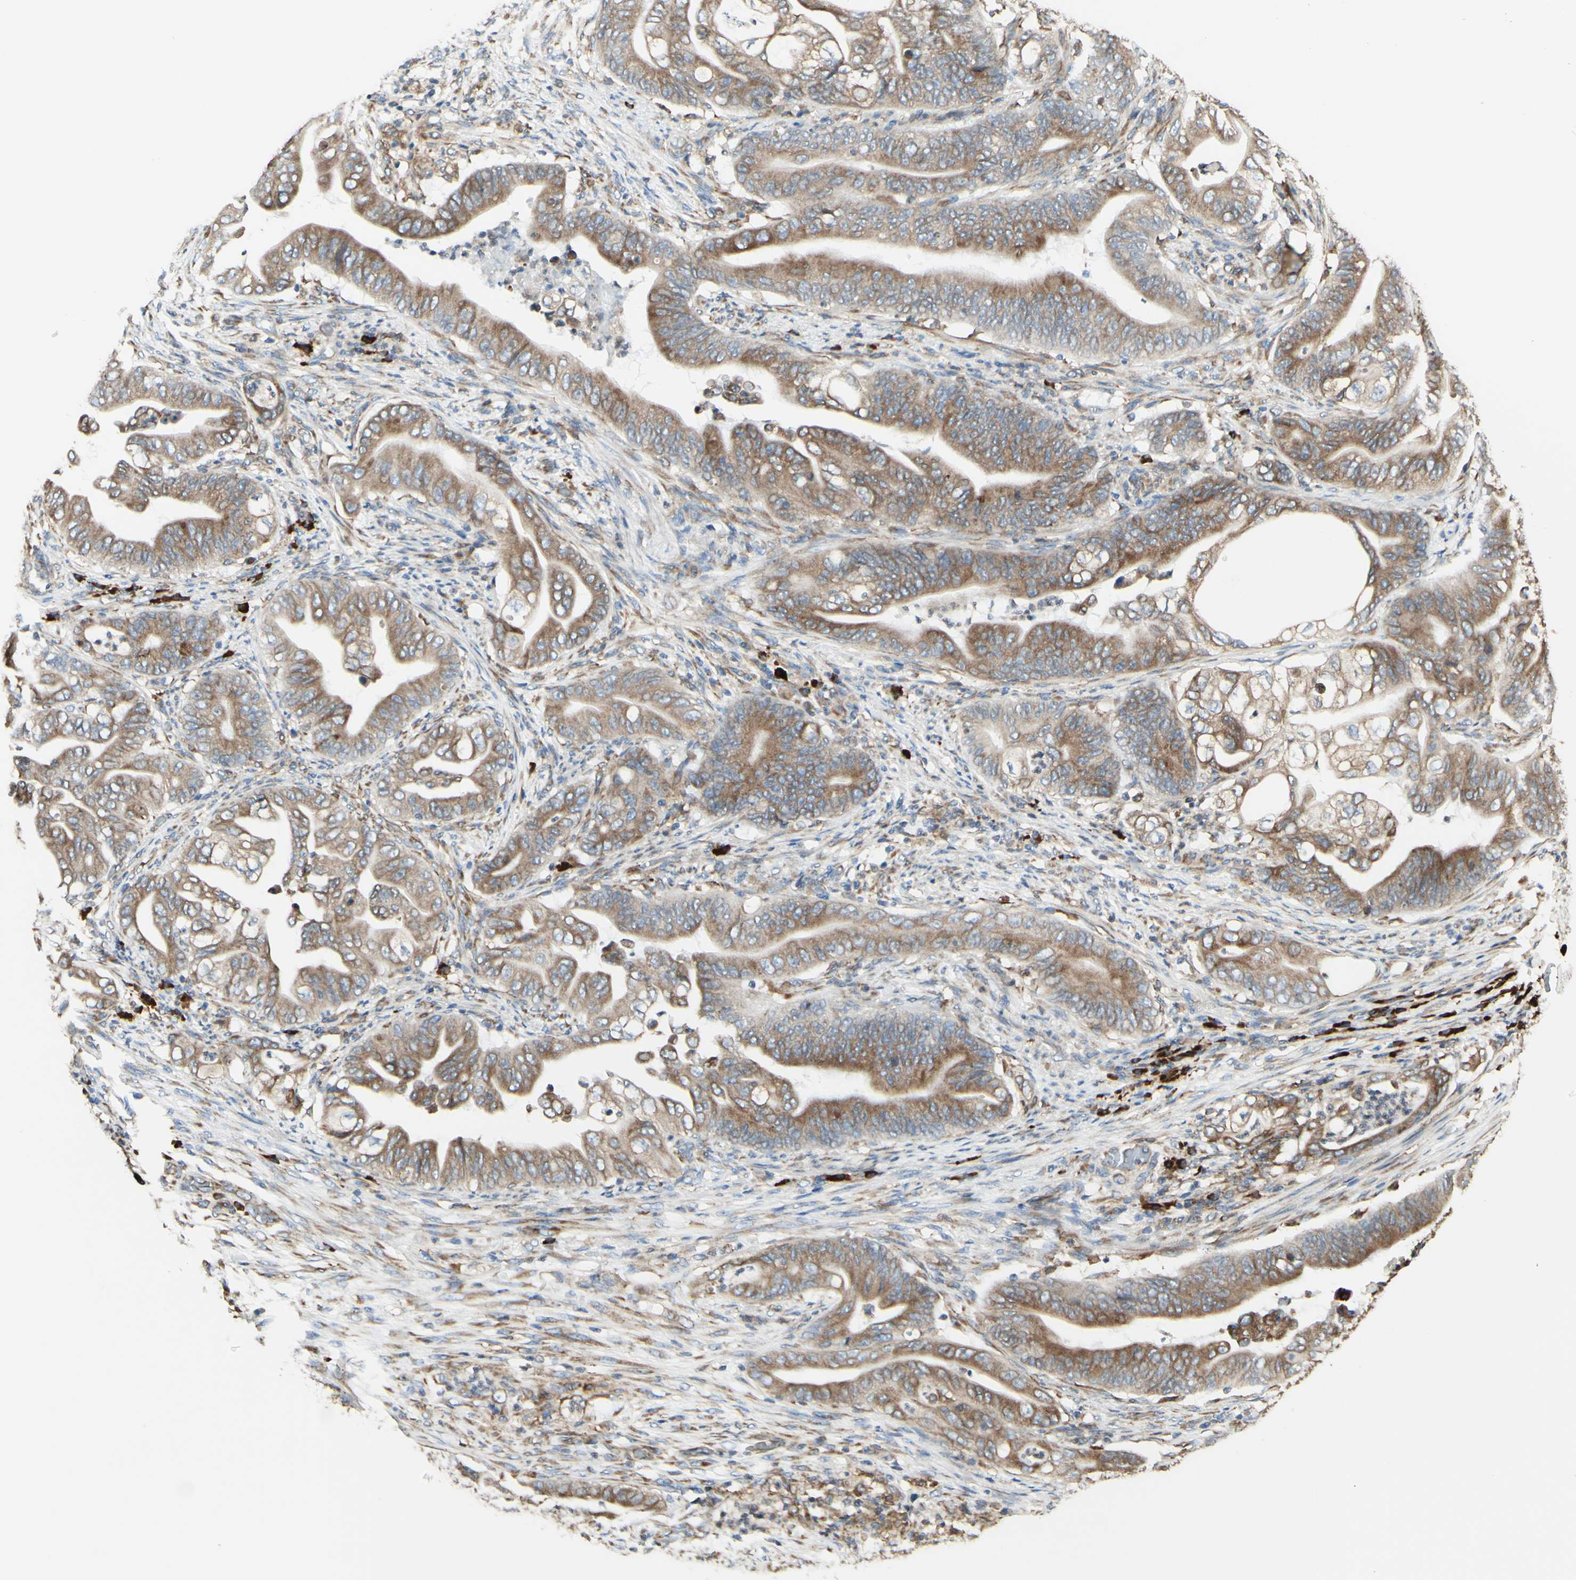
{"staining": {"intensity": "moderate", "quantity": ">75%", "location": "cytoplasmic/membranous"}, "tissue": "stomach cancer", "cell_type": "Tumor cells", "image_type": "cancer", "snomed": [{"axis": "morphology", "description": "Adenocarcinoma, NOS"}, {"axis": "topography", "description": "Stomach"}], "caption": "Immunohistochemistry photomicrograph of neoplastic tissue: human stomach adenocarcinoma stained using immunohistochemistry (IHC) shows medium levels of moderate protein expression localized specifically in the cytoplasmic/membranous of tumor cells, appearing as a cytoplasmic/membranous brown color.", "gene": "DNAJB11", "patient": {"sex": "female", "age": 73}}